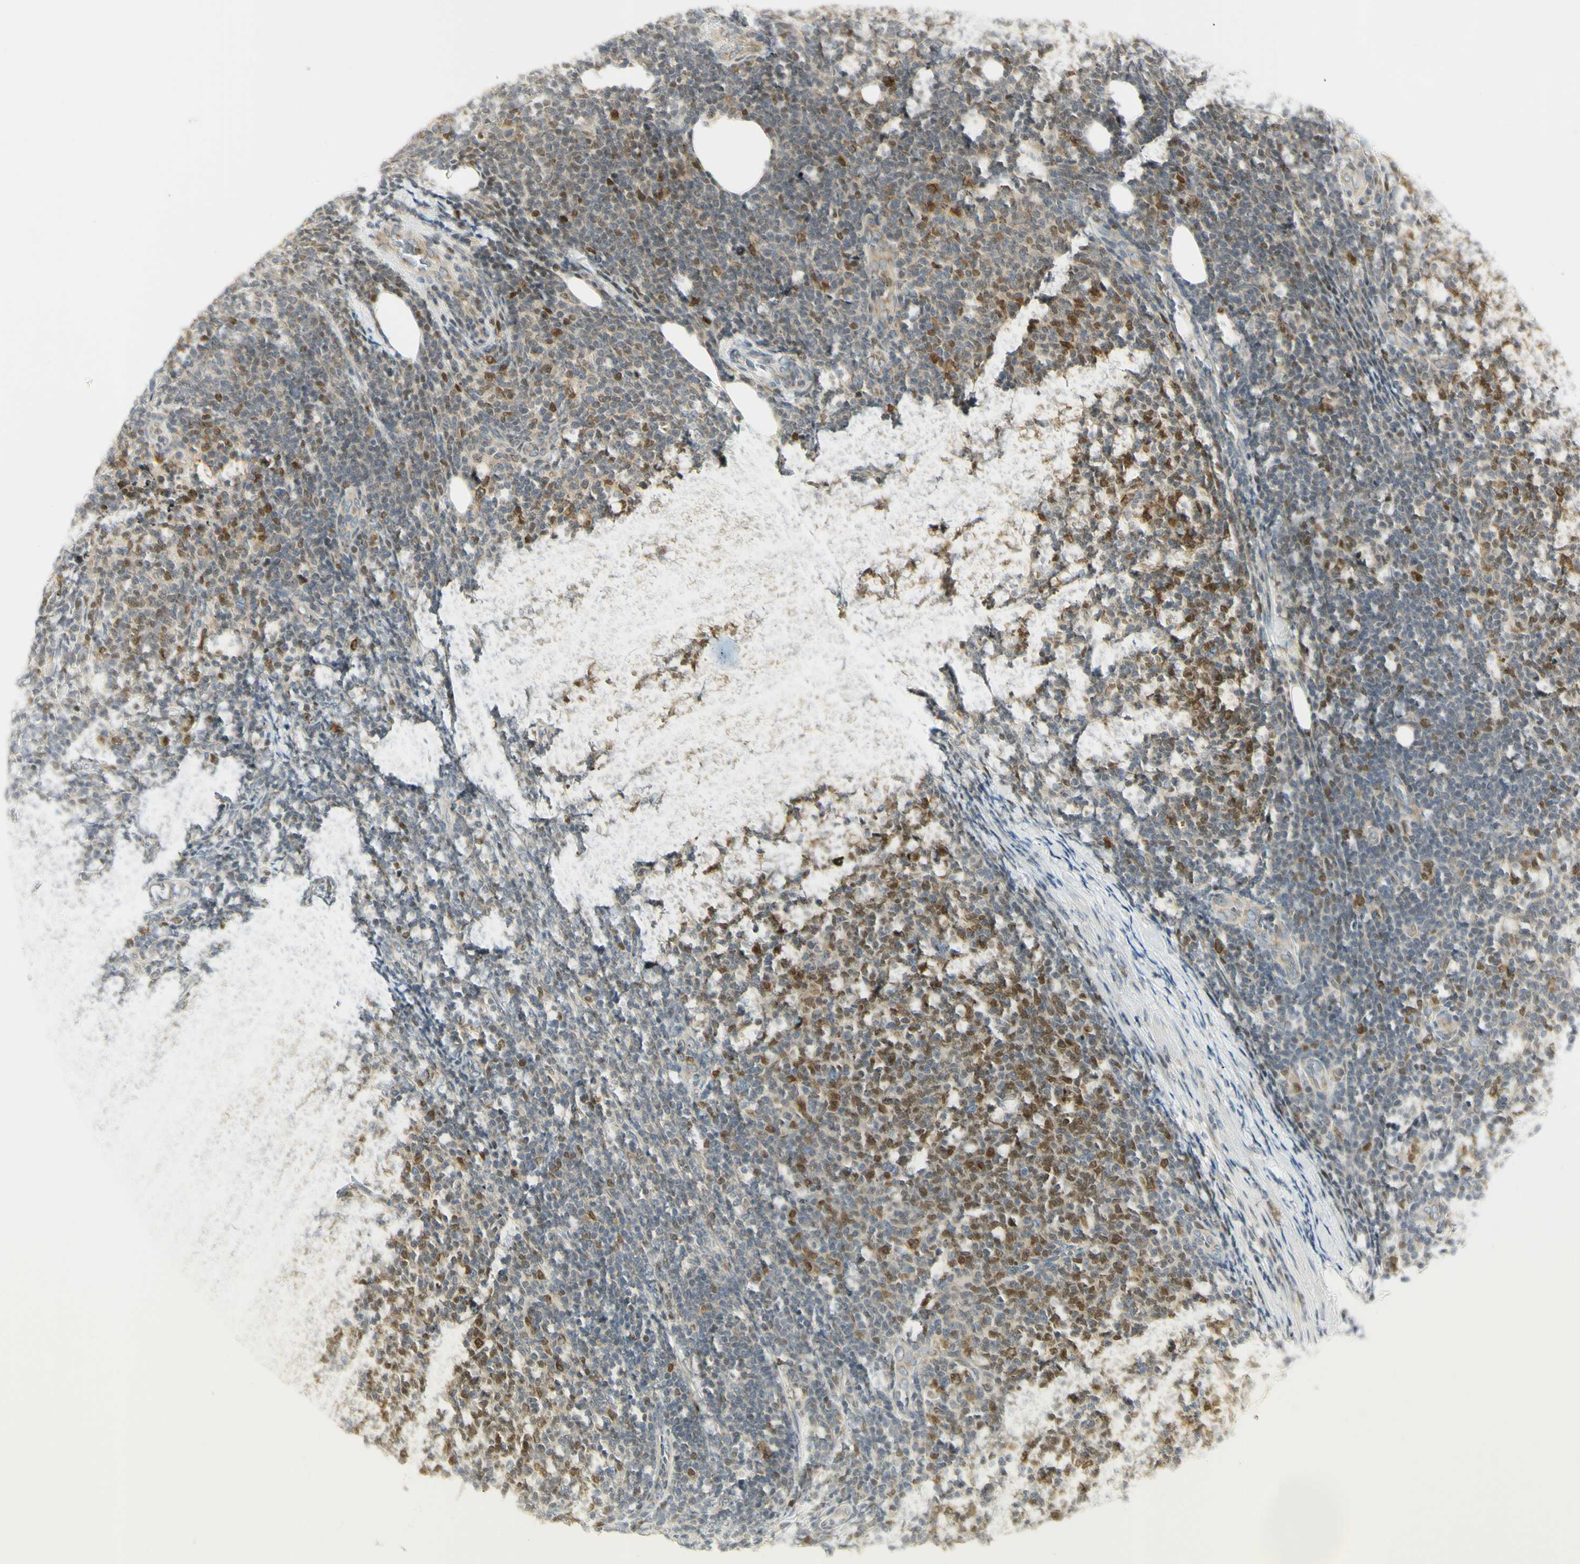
{"staining": {"intensity": "strong", "quantity": "25%-75%", "location": "cytoplasmic/membranous,nuclear"}, "tissue": "lymphoma", "cell_type": "Tumor cells", "image_type": "cancer", "snomed": [{"axis": "morphology", "description": "Malignant lymphoma, non-Hodgkin's type, Low grade"}, {"axis": "topography", "description": "Lymph node"}], "caption": "Human lymphoma stained for a protein (brown) displays strong cytoplasmic/membranous and nuclear positive positivity in approximately 25%-75% of tumor cells.", "gene": "KIF11", "patient": {"sex": "male", "age": 66}}